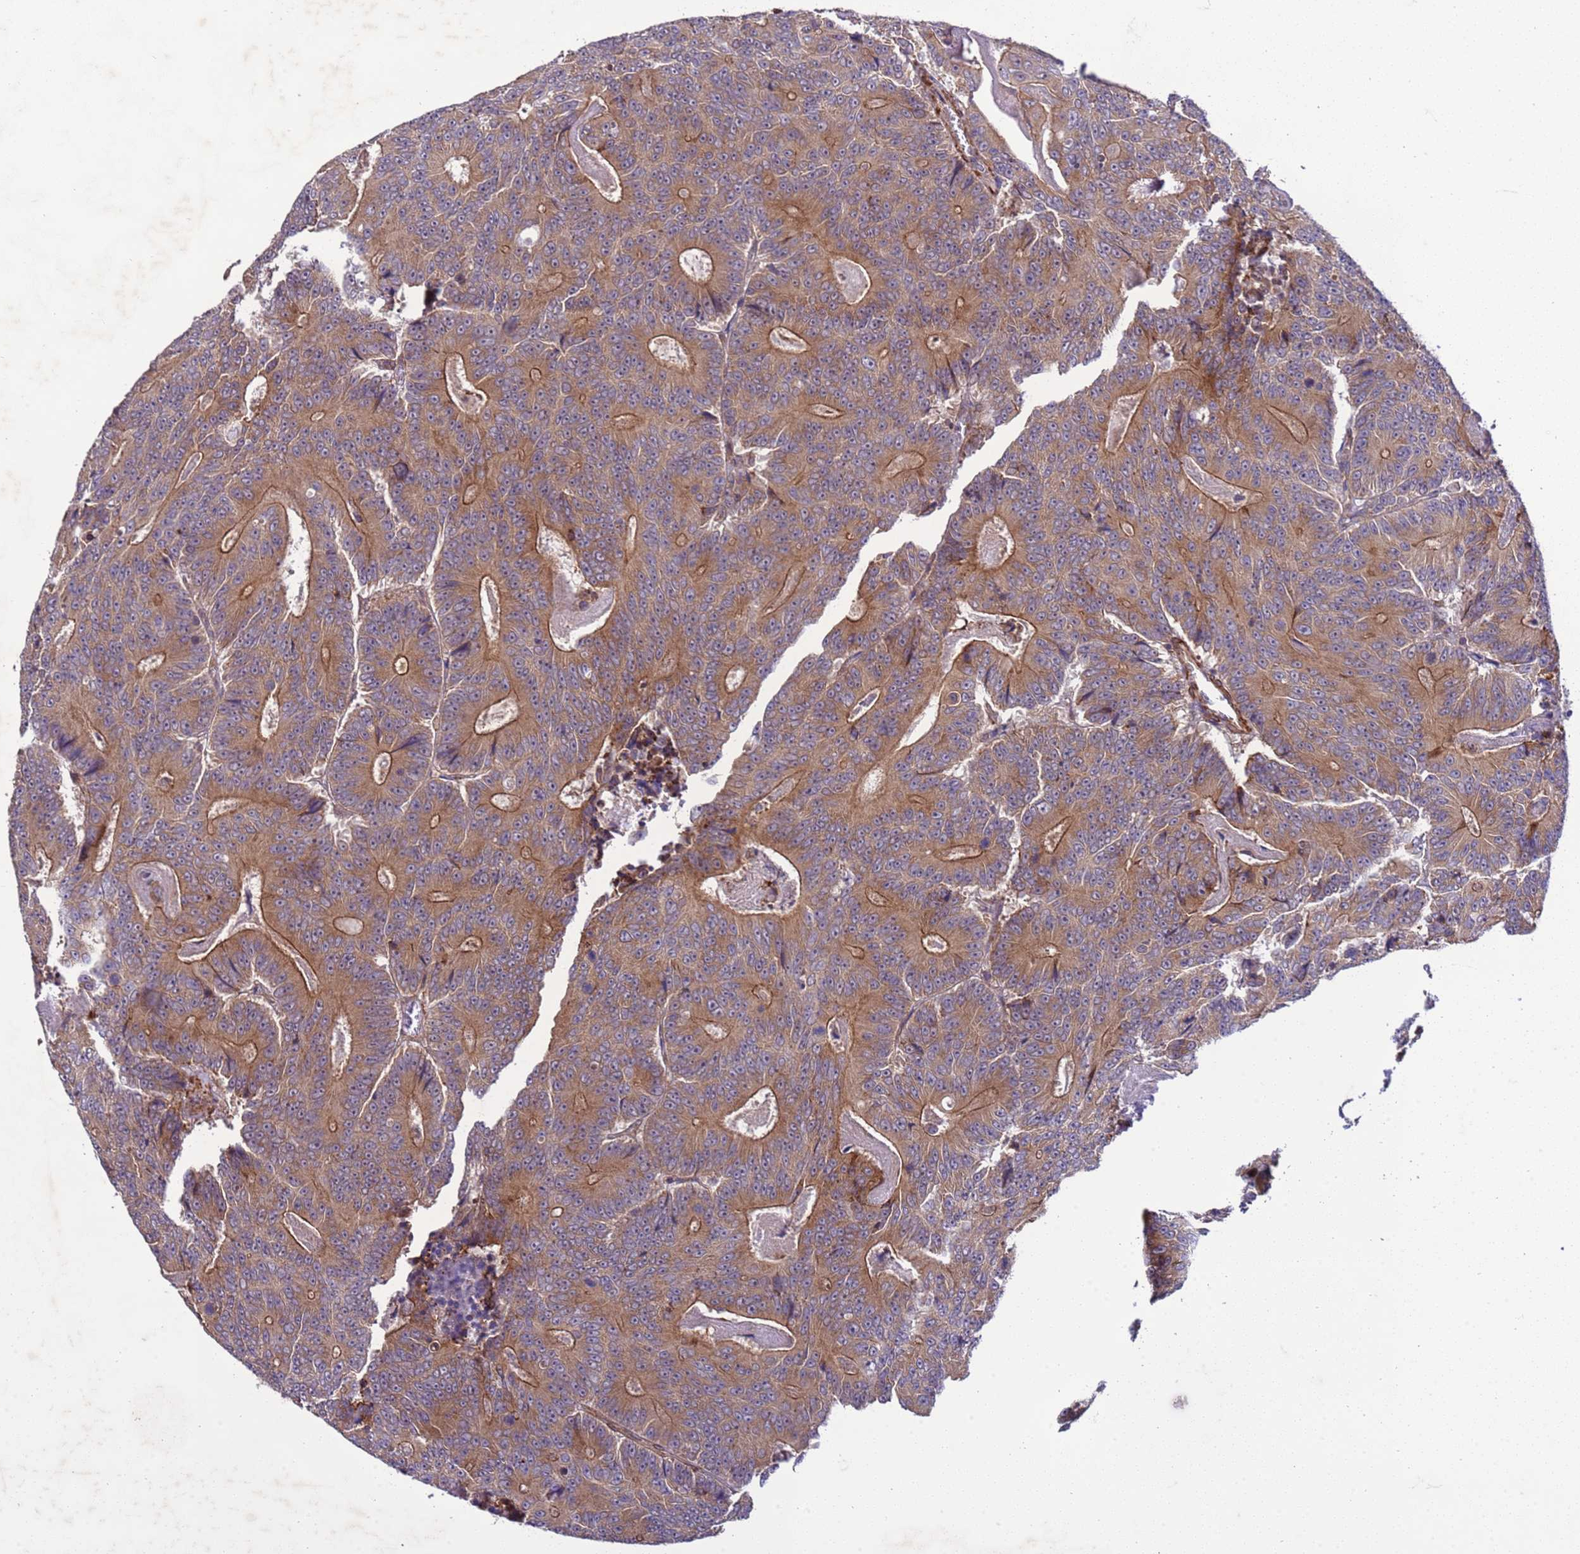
{"staining": {"intensity": "moderate", "quantity": ">75%", "location": "cytoplasmic/membranous"}, "tissue": "colorectal cancer", "cell_type": "Tumor cells", "image_type": "cancer", "snomed": [{"axis": "morphology", "description": "Adenocarcinoma, NOS"}, {"axis": "topography", "description": "Colon"}], "caption": "About >75% of tumor cells in human colorectal cancer (adenocarcinoma) show moderate cytoplasmic/membranous protein expression as visualized by brown immunohistochemical staining.", "gene": "GEN1", "patient": {"sex": "male", "age": 83}}